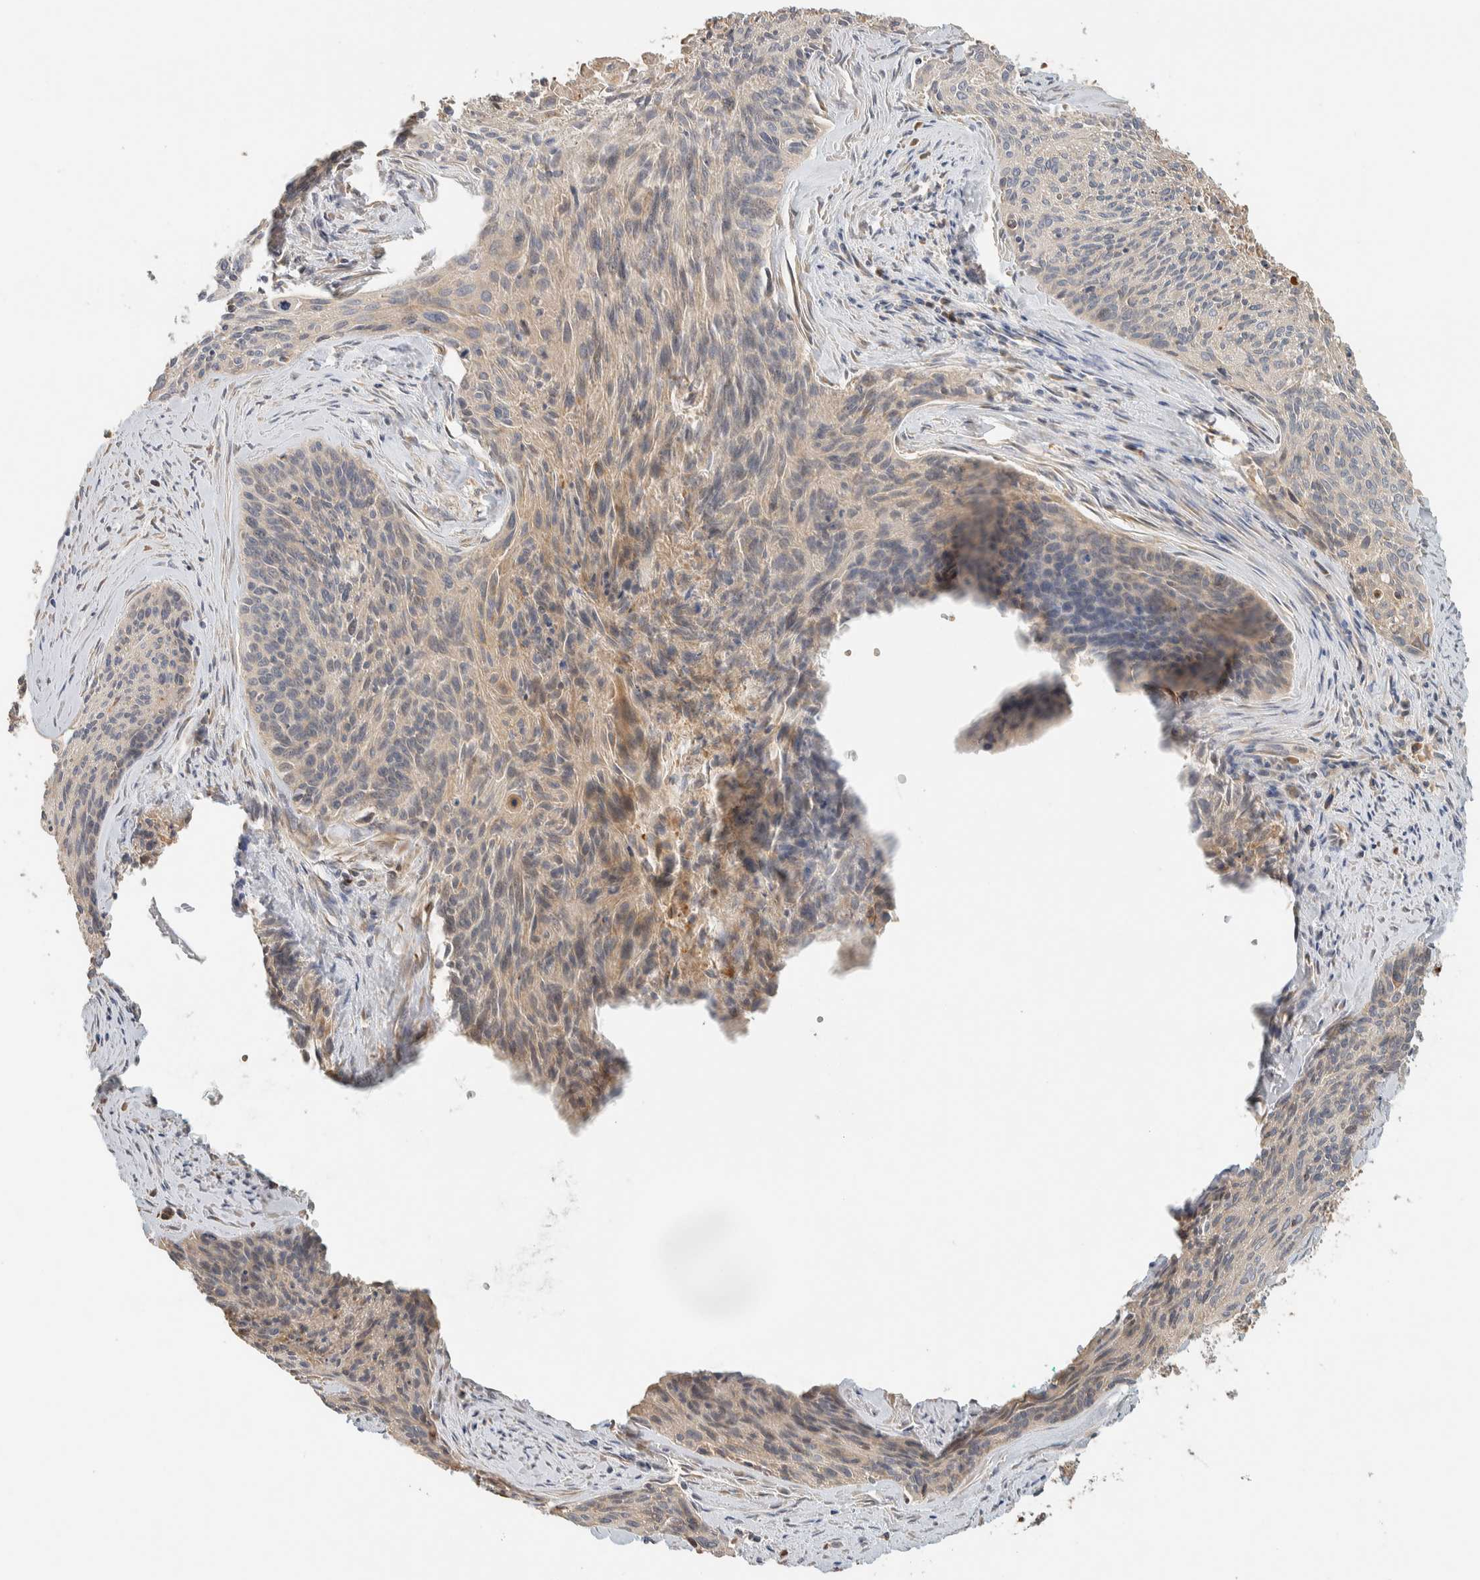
{"staining": {"intensity": "weak", "quantity": "<25%", "location": "cytoplasmic/membranous"}, "tissue": "cervical cancer", "cell_type": "Tumor cells", "image_type": "cancer", "snomed": [{"axis": "morphology", "description": "Squamous cell carcinoma, NOS"}, {"axis": "topography", "description": "Cervix"}], "caption": "There is no significant positivity in tumor cells of squamous cell carcinoma (cervical).", "gene": "RAB11FIP1", "patient": {"sex": "female", "age": 55}}